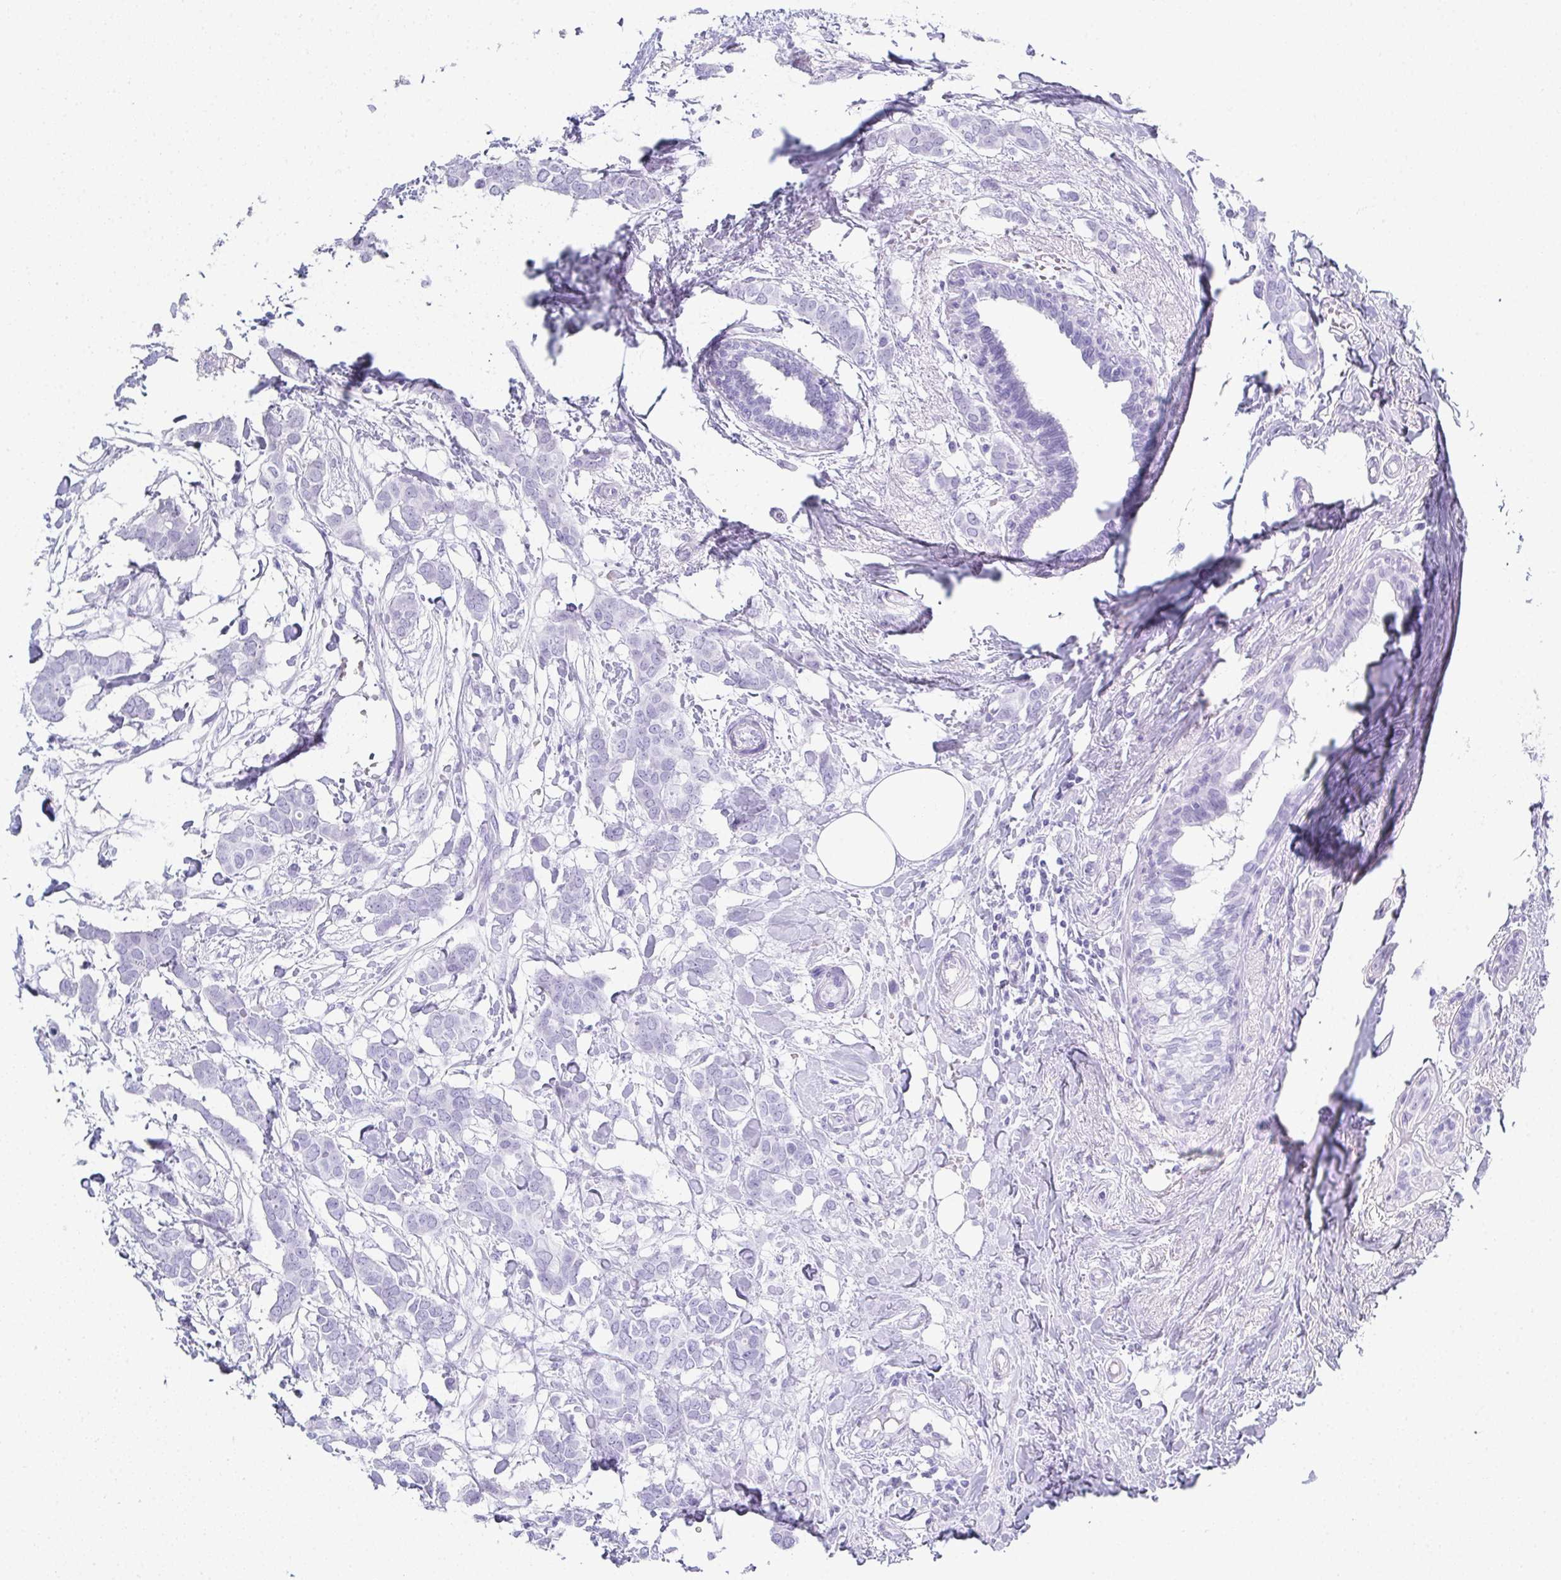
{"staining": {"intensity": "negative", "quantity": "none", "location": "none"}, "tissue": "breast cancer", "cell_type": "Tumor cells", "image_type": "cancer", "snomed": [{"axis": "morphology", "description": "Duct carcinoma"}, {"axis": "topography", "description": "Breast"}], "caption": "High power microscopy image of an IHC micrograph of breast cancer (infiltrating ductal carcinoma), revealing no significant staining in tumor cells.", "gene": "SYCP1", "patient": {"sex": "female", "age": 62}}